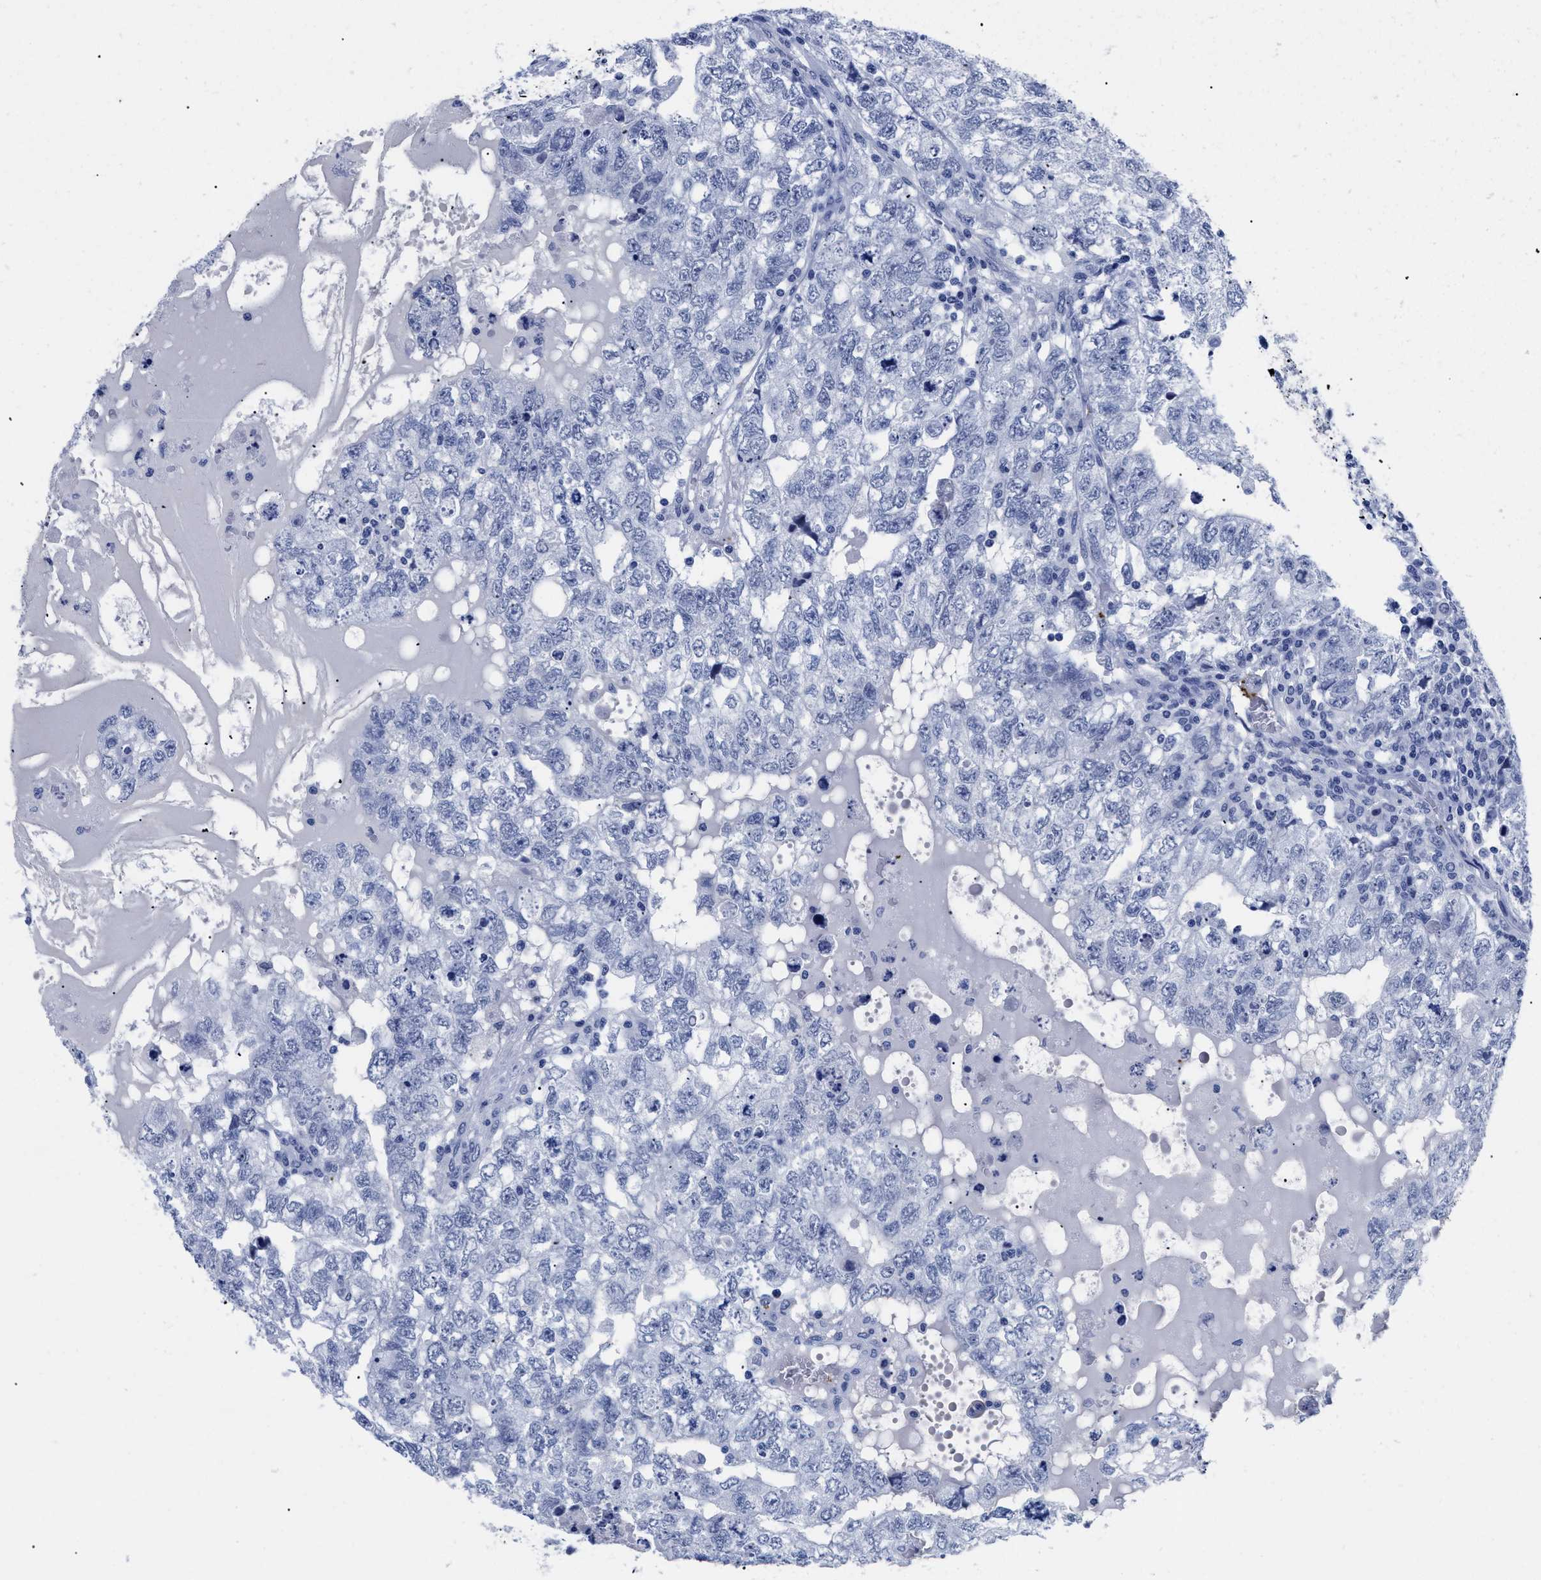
{"staining": {"intensity": "negative", "quantity": "none", "location": "none"}, "tissue": "testis cancer", "cell_type": "Tumor cells", "image_type": "cancer", "snomed": [{"axis": "morphology", "description": "Carcinoma, Embryonal, NOS"}, {"axis": "topography", "description": "Testis"}], "caption": "Immunohistochemistry image of neoplastic tissue: human testis embryonal carcinoma stained with DAB exhibits no significant protein positivity in tumor cells. Nuclei are stained in blue.", "gene": "TREML1", "patient": {"sex": "male", "age": 36}}